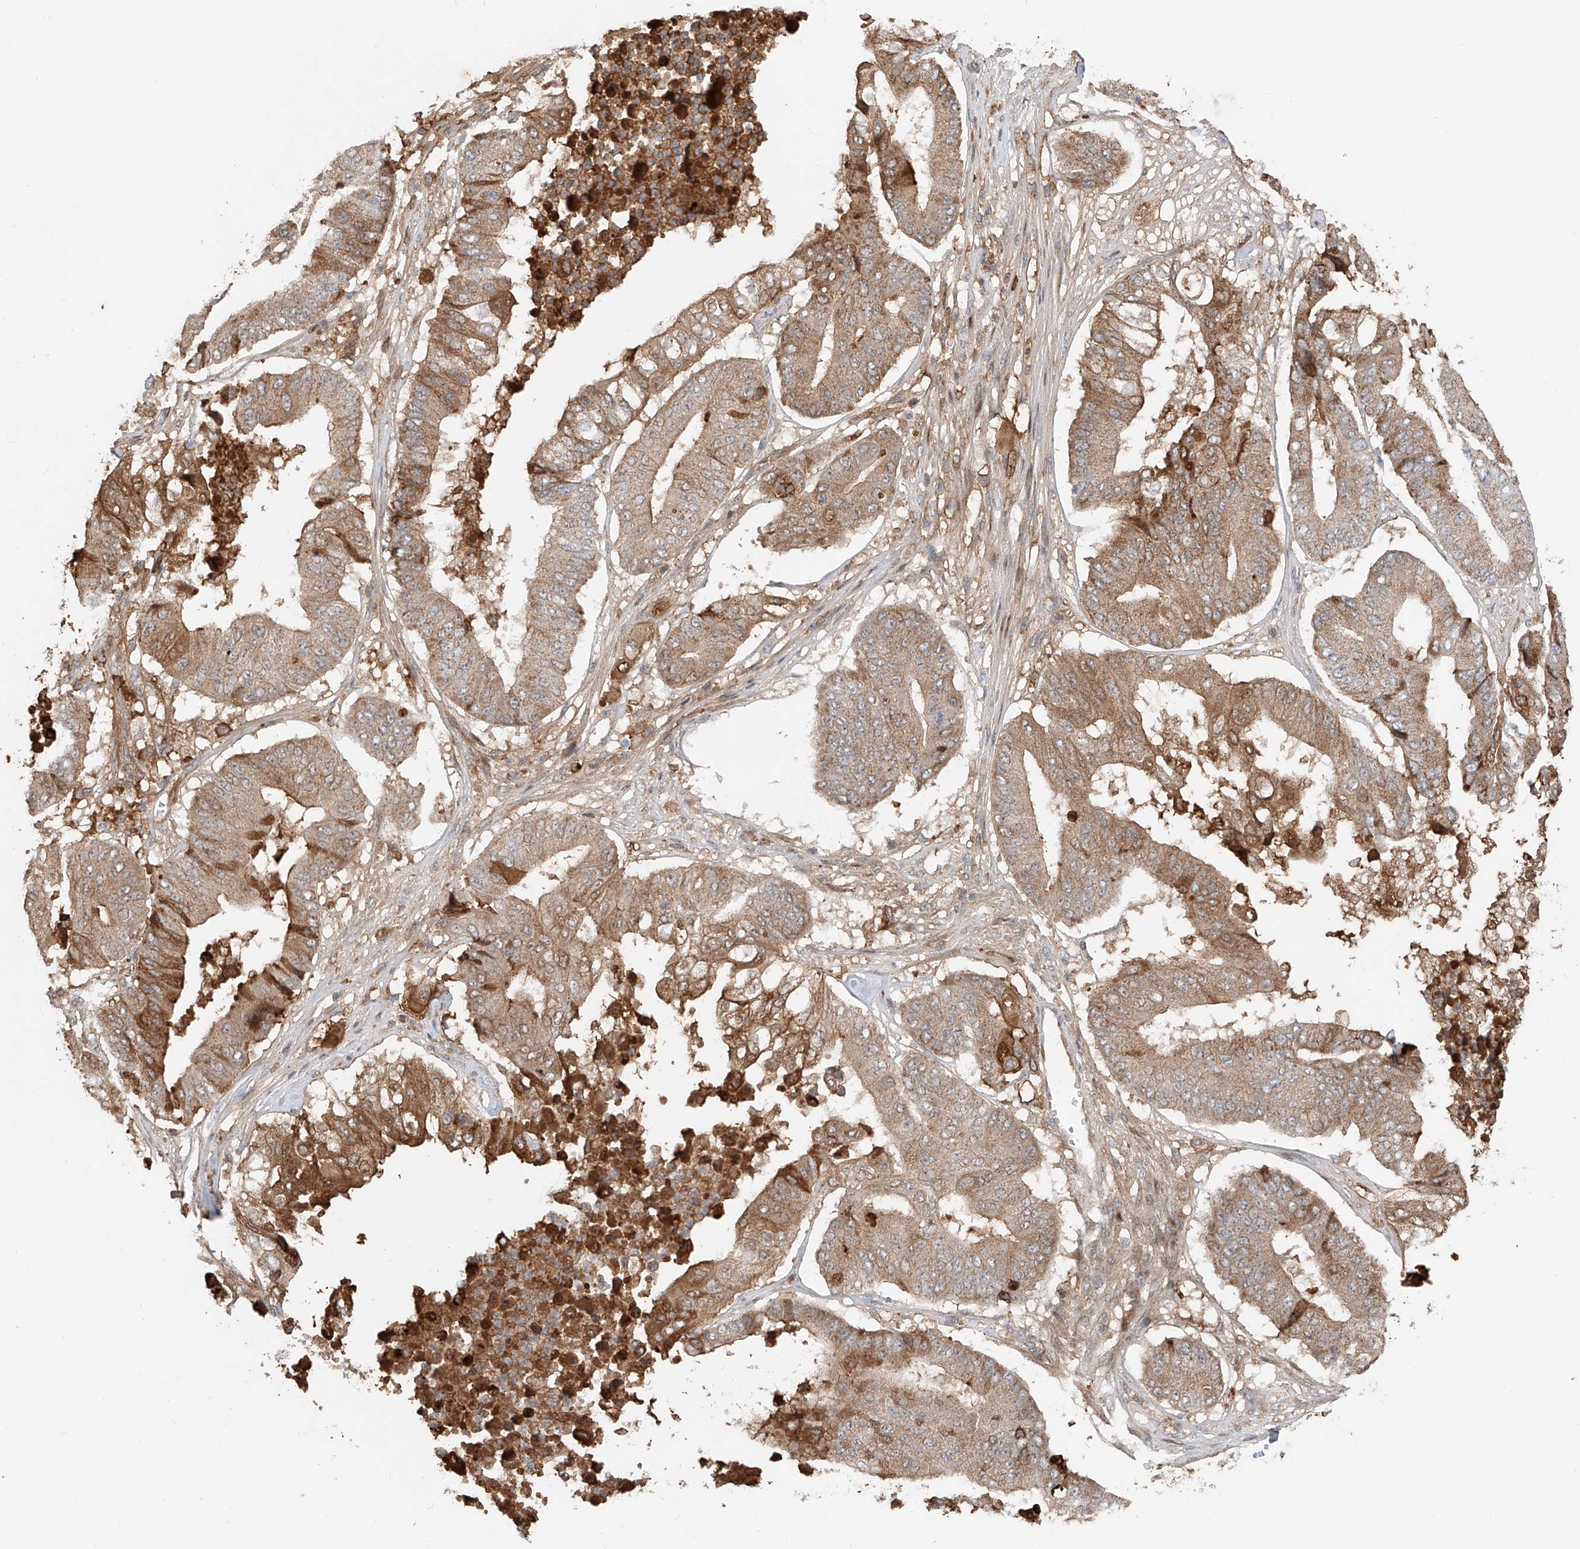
{"staining": {"intensity": "moderate", "quantity": ">75%", "location": "cytoplasmic/membranous"}, "tissue": "pancreatic cancer", "cell_type": "Tumor cells", "image_type": "cancer", "snomed": [{"axis": "morphology", "description": "Adenocarcinoma, NOS"}, {"axis": "topography", "description": "Pancreas"}], "caption": "The image demonstrates immunohistochemical staining of pancreatic cancer (adenocarcinoma). There is moderate cytoplasmic/membranous staining is present in approximately >75% of tumor cells. (DAB (3,3'-diaminobenzidine) = brown stain, brightfield microscopy at high magnification).", "gene": "CEP162", "patient": {"sex": "female", "age": 77}}